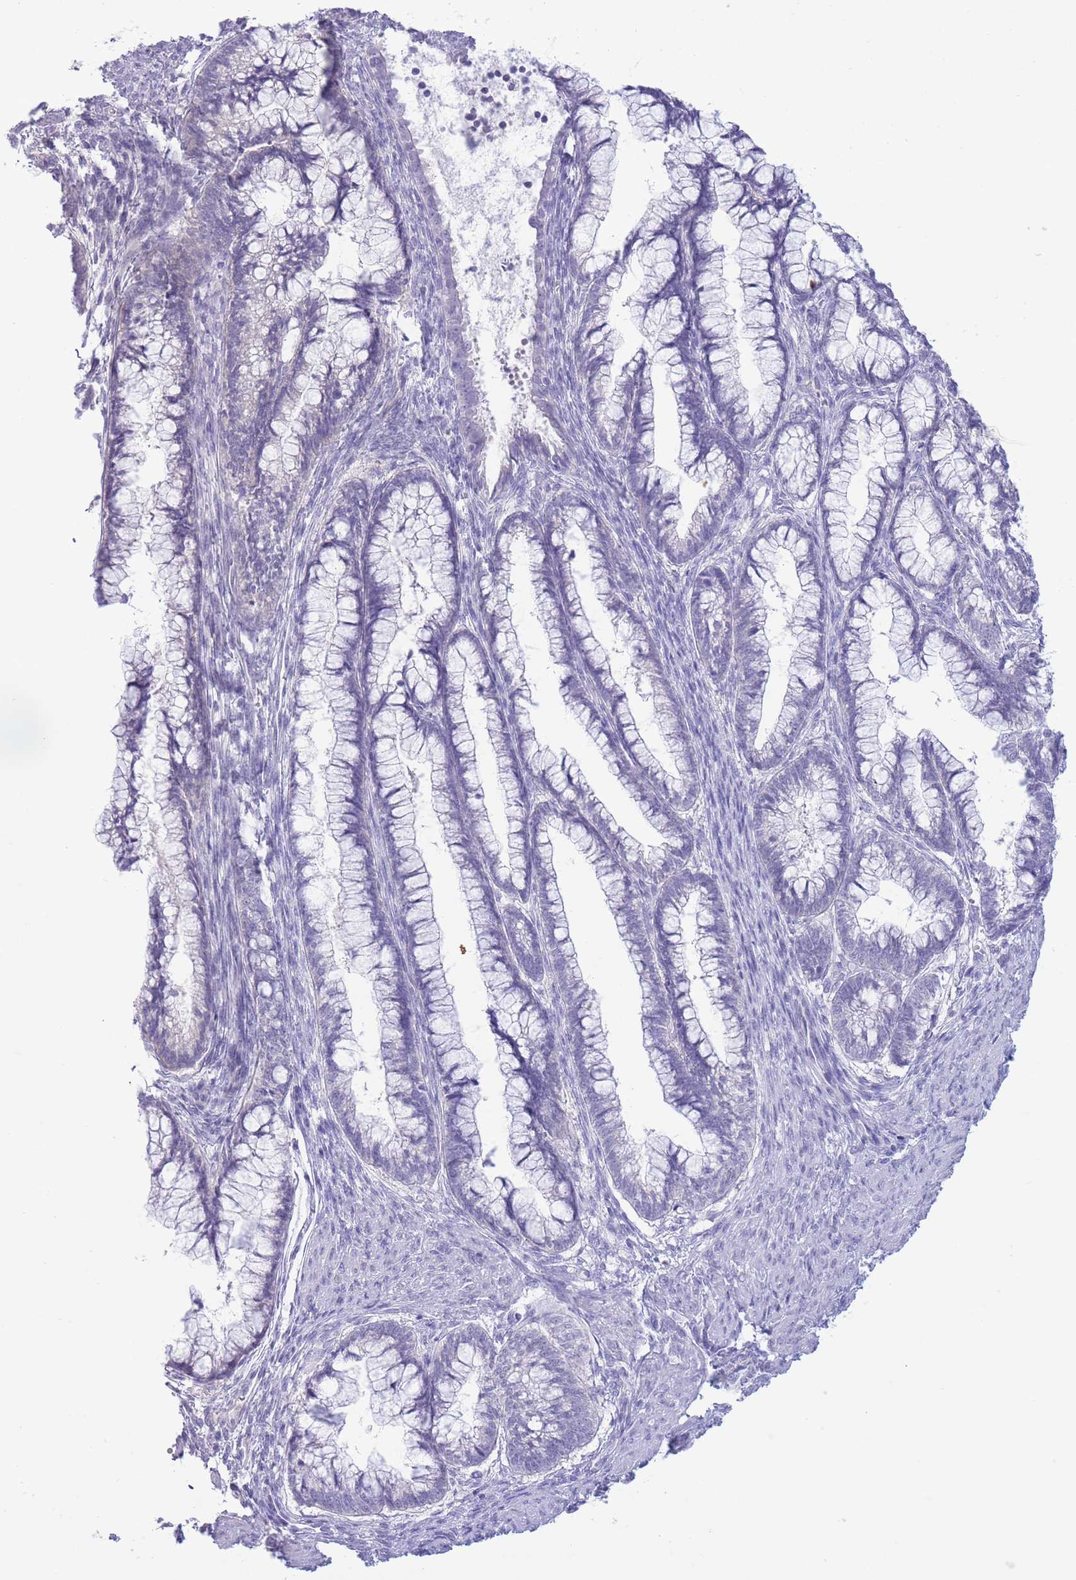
{"staining": {"intensity": "negative", "quantity": "none", "location": "none"}, "tissue": "cervical cancer", "cell_type": "Tumor cells", "image_type": "cancer", "snomed": [{"axis": "morphology", "description": "Adenocarcinoma, NOS"}, {"axis": "topography", "description": "Cervix"}], "caption": "Immunohistochemistry (IHC) of cervical cancer (adenocarcinoma) exhibits no expression in tumor cells.", "gene": "ASAP3", "patient": {"sex": "female", "age": 44}}